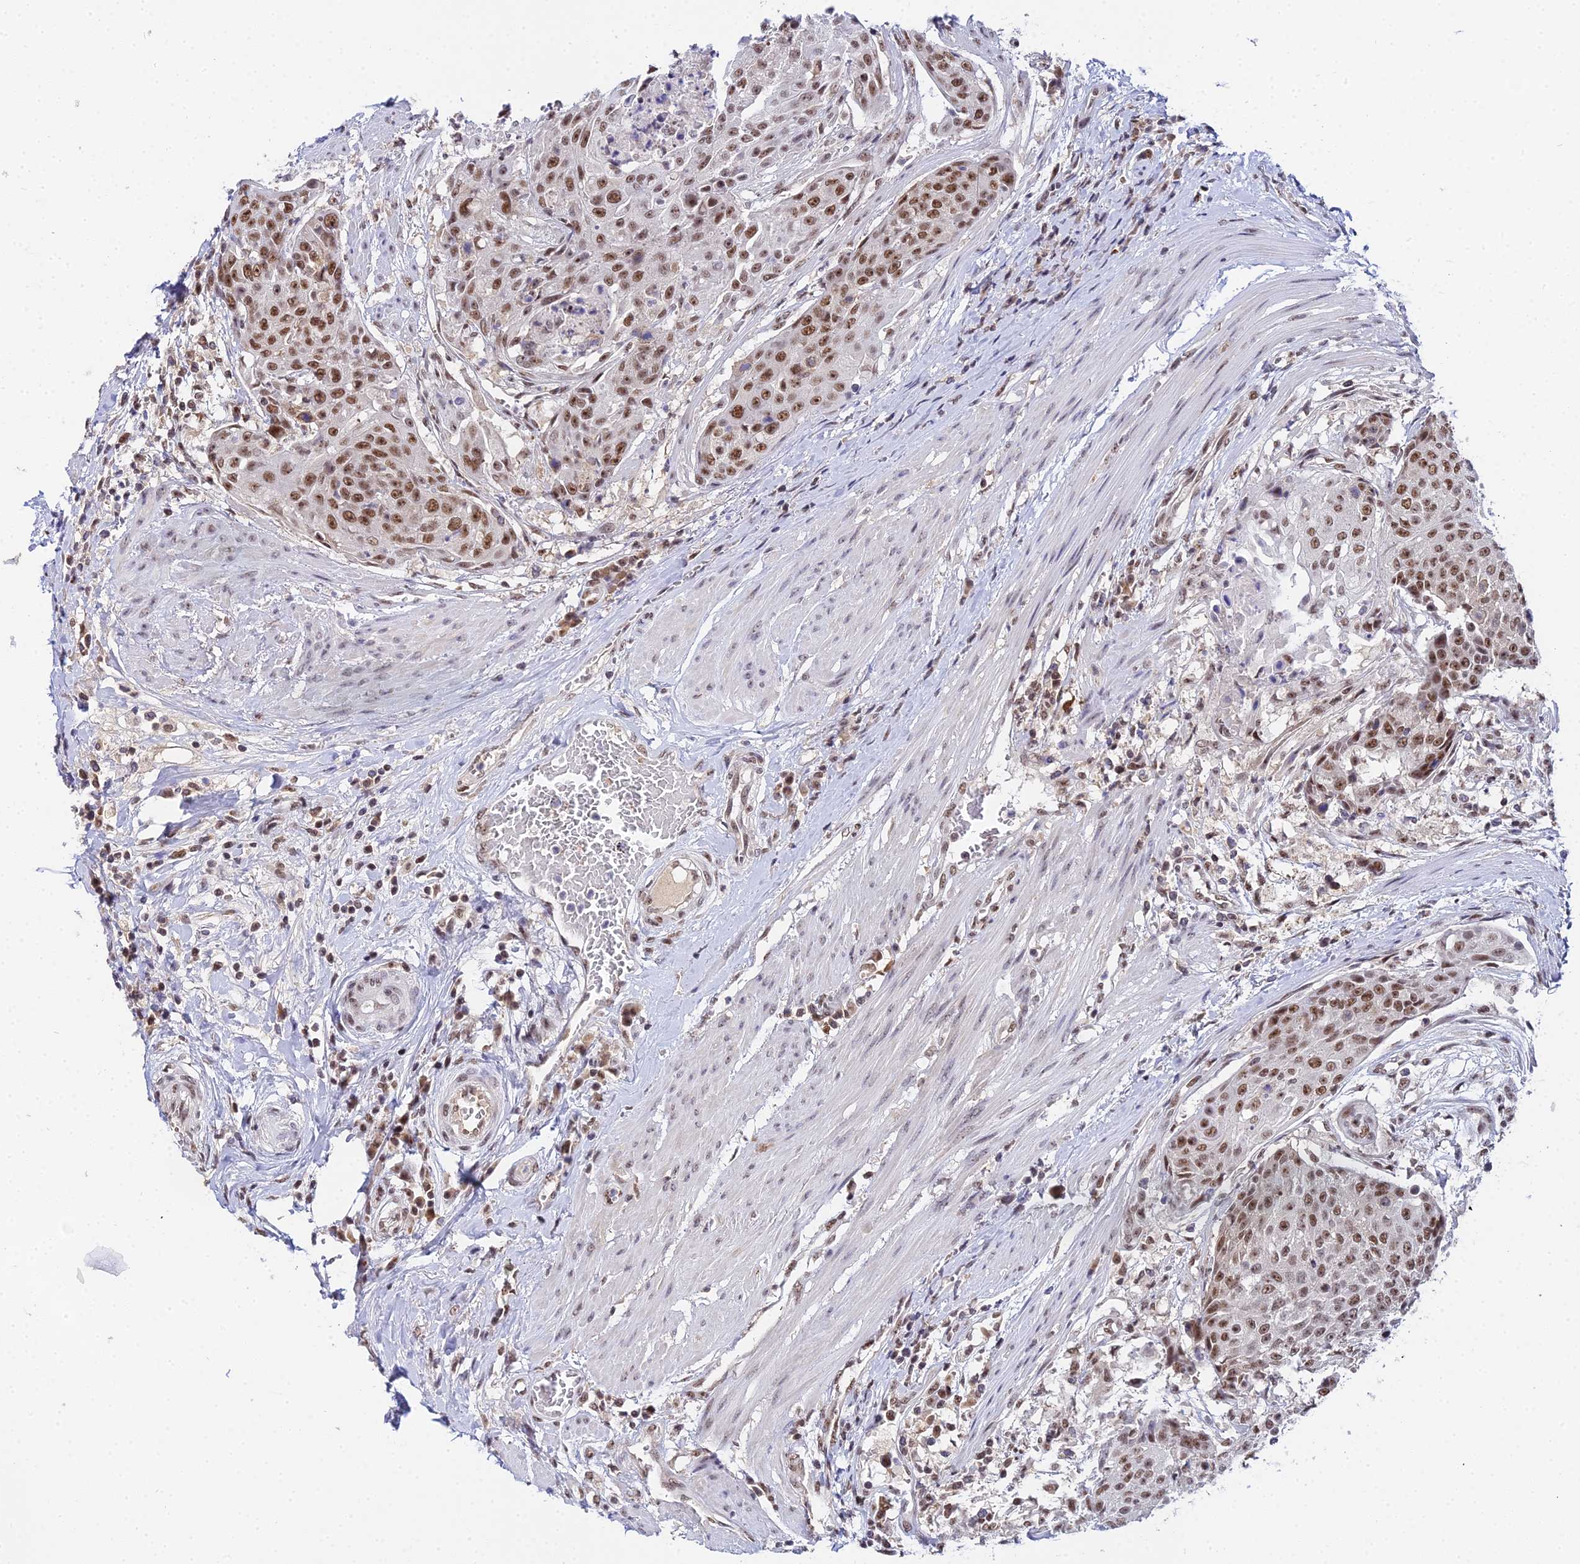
{"staining": {"intensity": "moderate", "quantity": ">75%", "location": "nuclear"}, "tissue": "urothelial cancer", "cell_type": "Tumor cells", "image_type": "cancer", "snomed": [{"axis": "morphology", "description": "Urothelial carcinoma, High grade"}, {"axis": "topography", "description": "Urinary bladder"}], "caption": "Immunohistochemistry (IHC) photomicrograph of human high-grade urothelial carcinoma stained for a protein (brown), which displays medium levels of moderate nuclear positivity in approximately >75% of tumor cells.", "gene": "EXOSC3", "patient": {"sex": "female", "age": 63}}